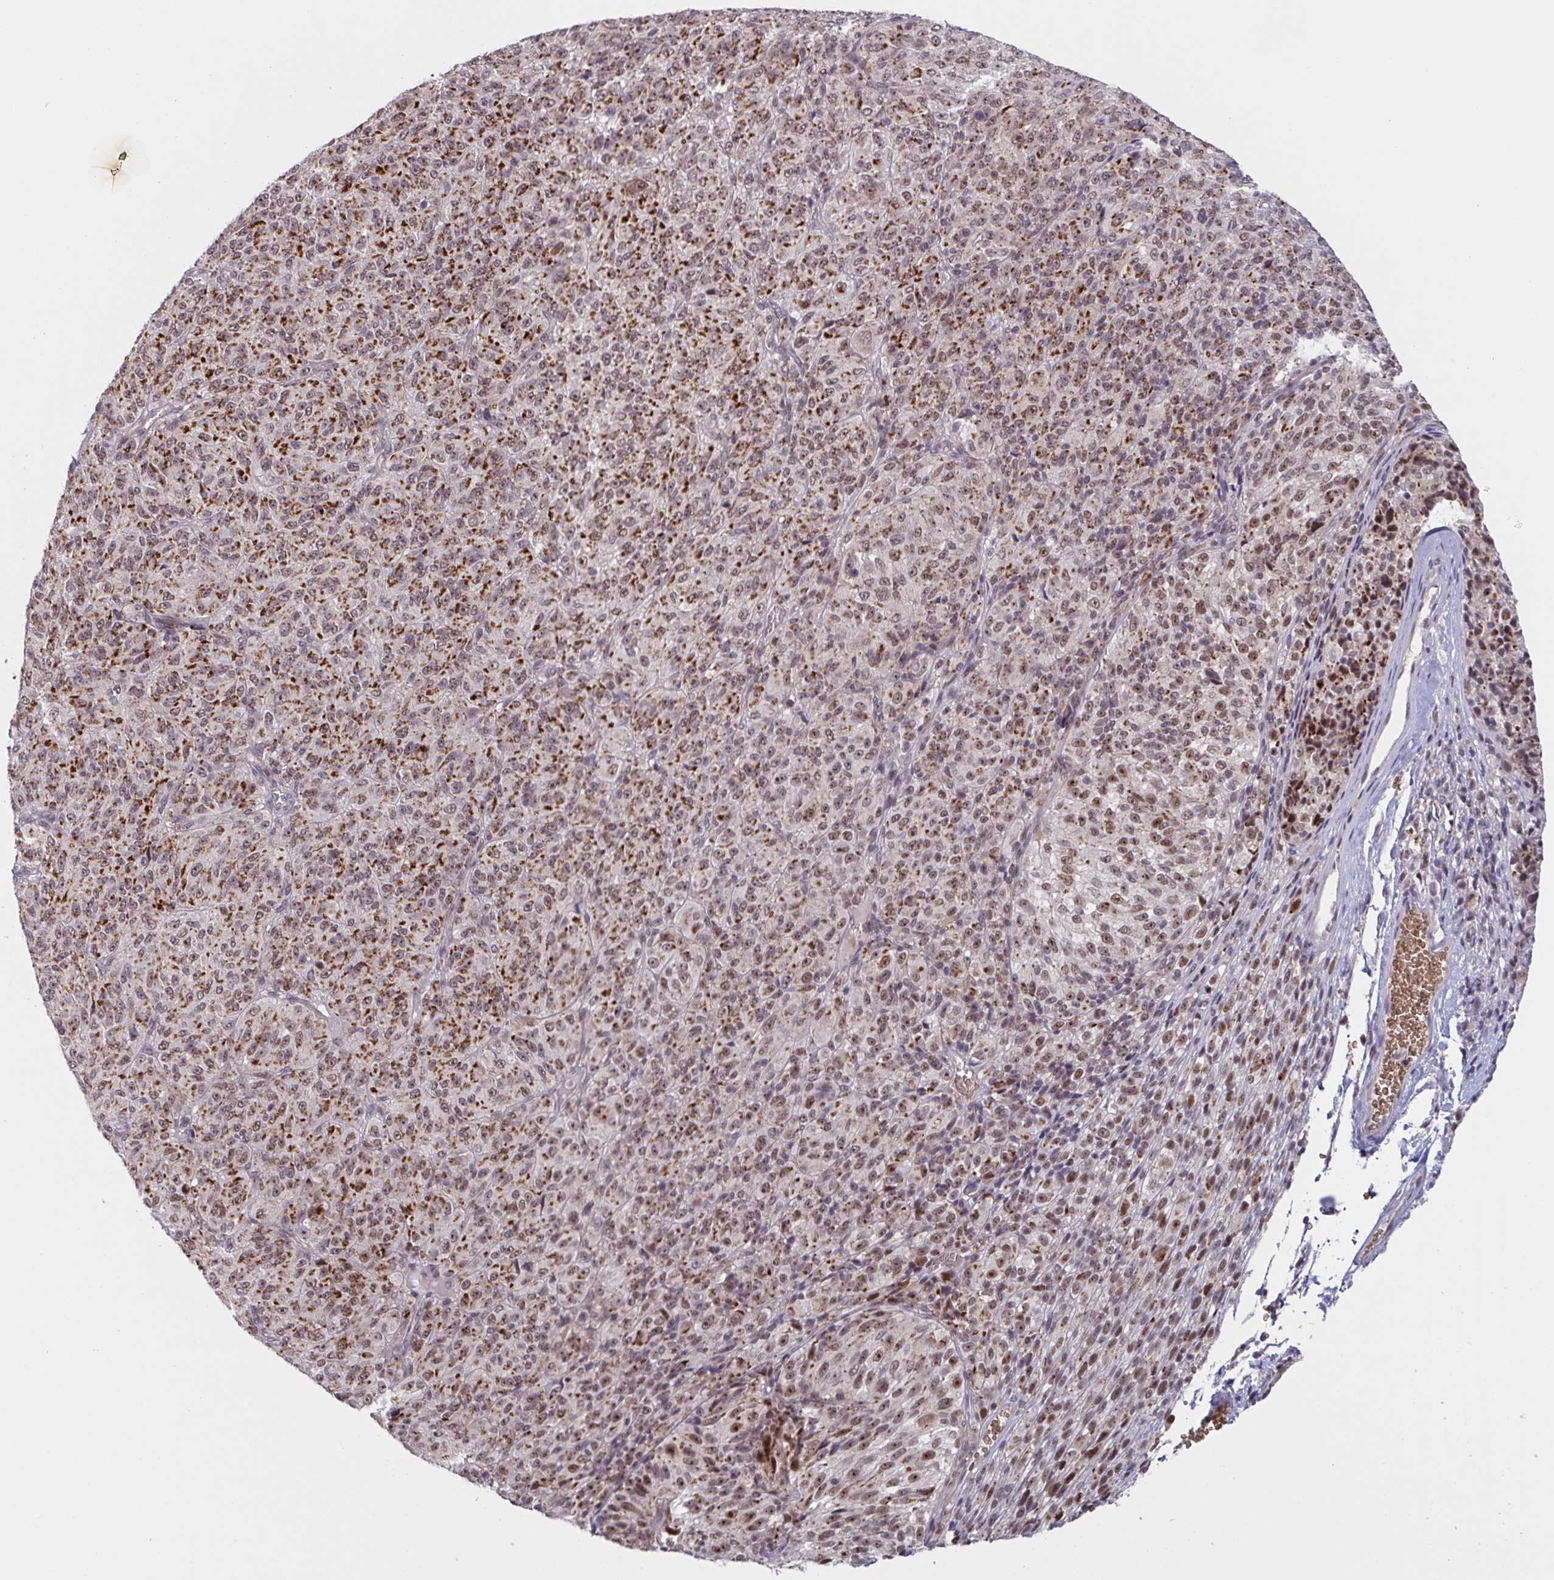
{"staining": {"intensity": "strong", "quantity": ">75%", "location": "cytoplasmic/membranous"}, "tissue": "melanoma", "cell_type": "Tumor cells", "image_type": "cancer", "snomed": [{"axis": "morphology", "description": "Malignant melanoma, Metastatic site"}, {"axis": "topography", "description": "Brain"}], "caption": "Immunohistochemistry (IHC) photomicrograph of human malignant melanoma (metastatic site) stained for a protein (brown), which demonstrates high levels of strong cytoplasmic/membranous staining in approximately >75% of tumor cells.", "gene": "NLRP13", "patient": {"sex": "female", "age": 56}}